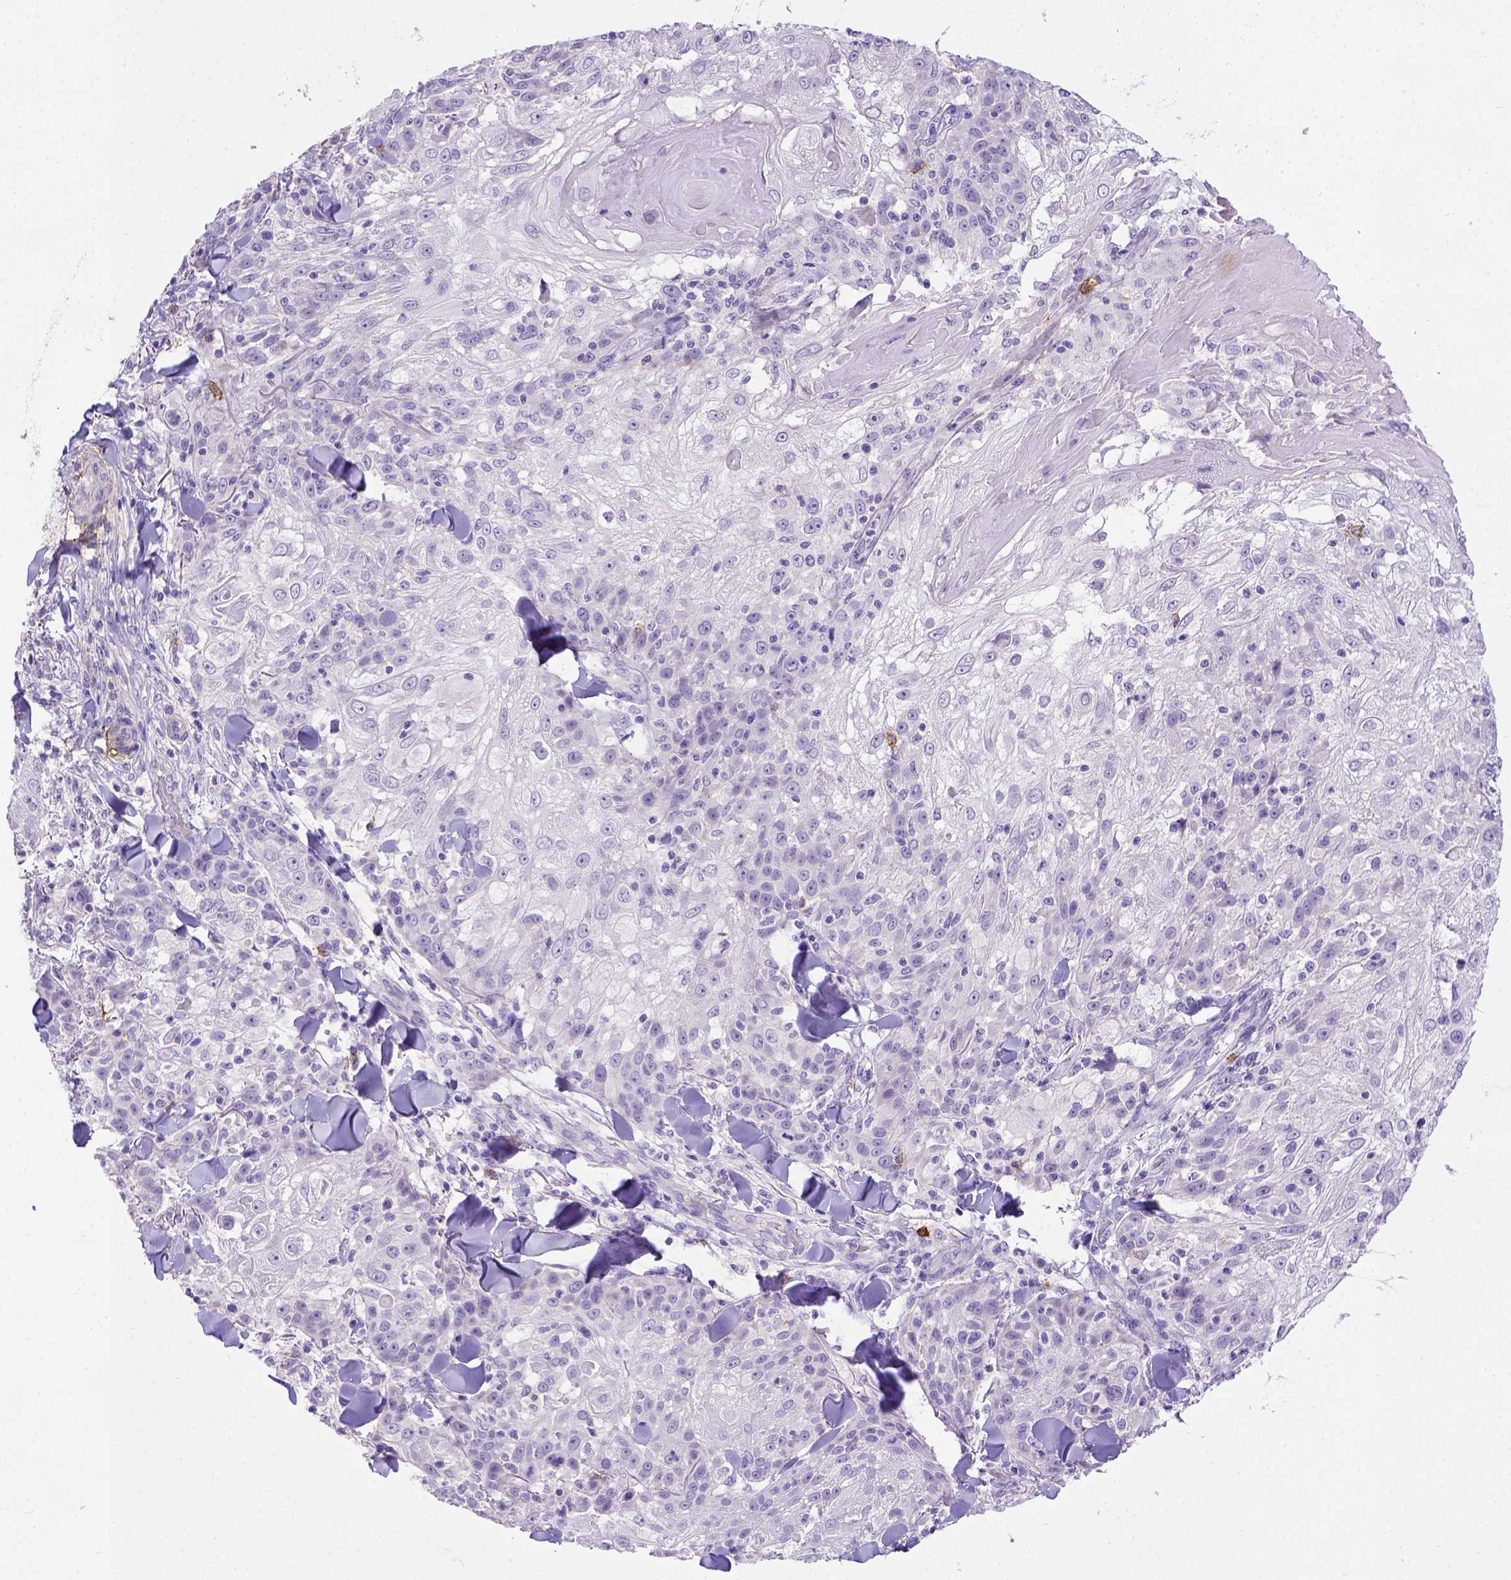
{"staining": {"intensity": "negative", "quantity": "none", "location": "none"}, "tissue": "skin cancer", "cell_type": "Tumor cells", "image_type": "cancer", "snomed": [{"axis": "morphology", "description": "Normal tissue, NOS"}, {"axis": "morphology", "description": "Squamous cell carcinoma, NOS"}, {"axis": "topography", "description": "Skin"}], "caption": "Immunohistochemical staining of skin squamous cell carcinoma demonstrates no significant expression in tumor cells.", "gene": "B3GAT1", "patient": {"sex": "female", "age": 83}}